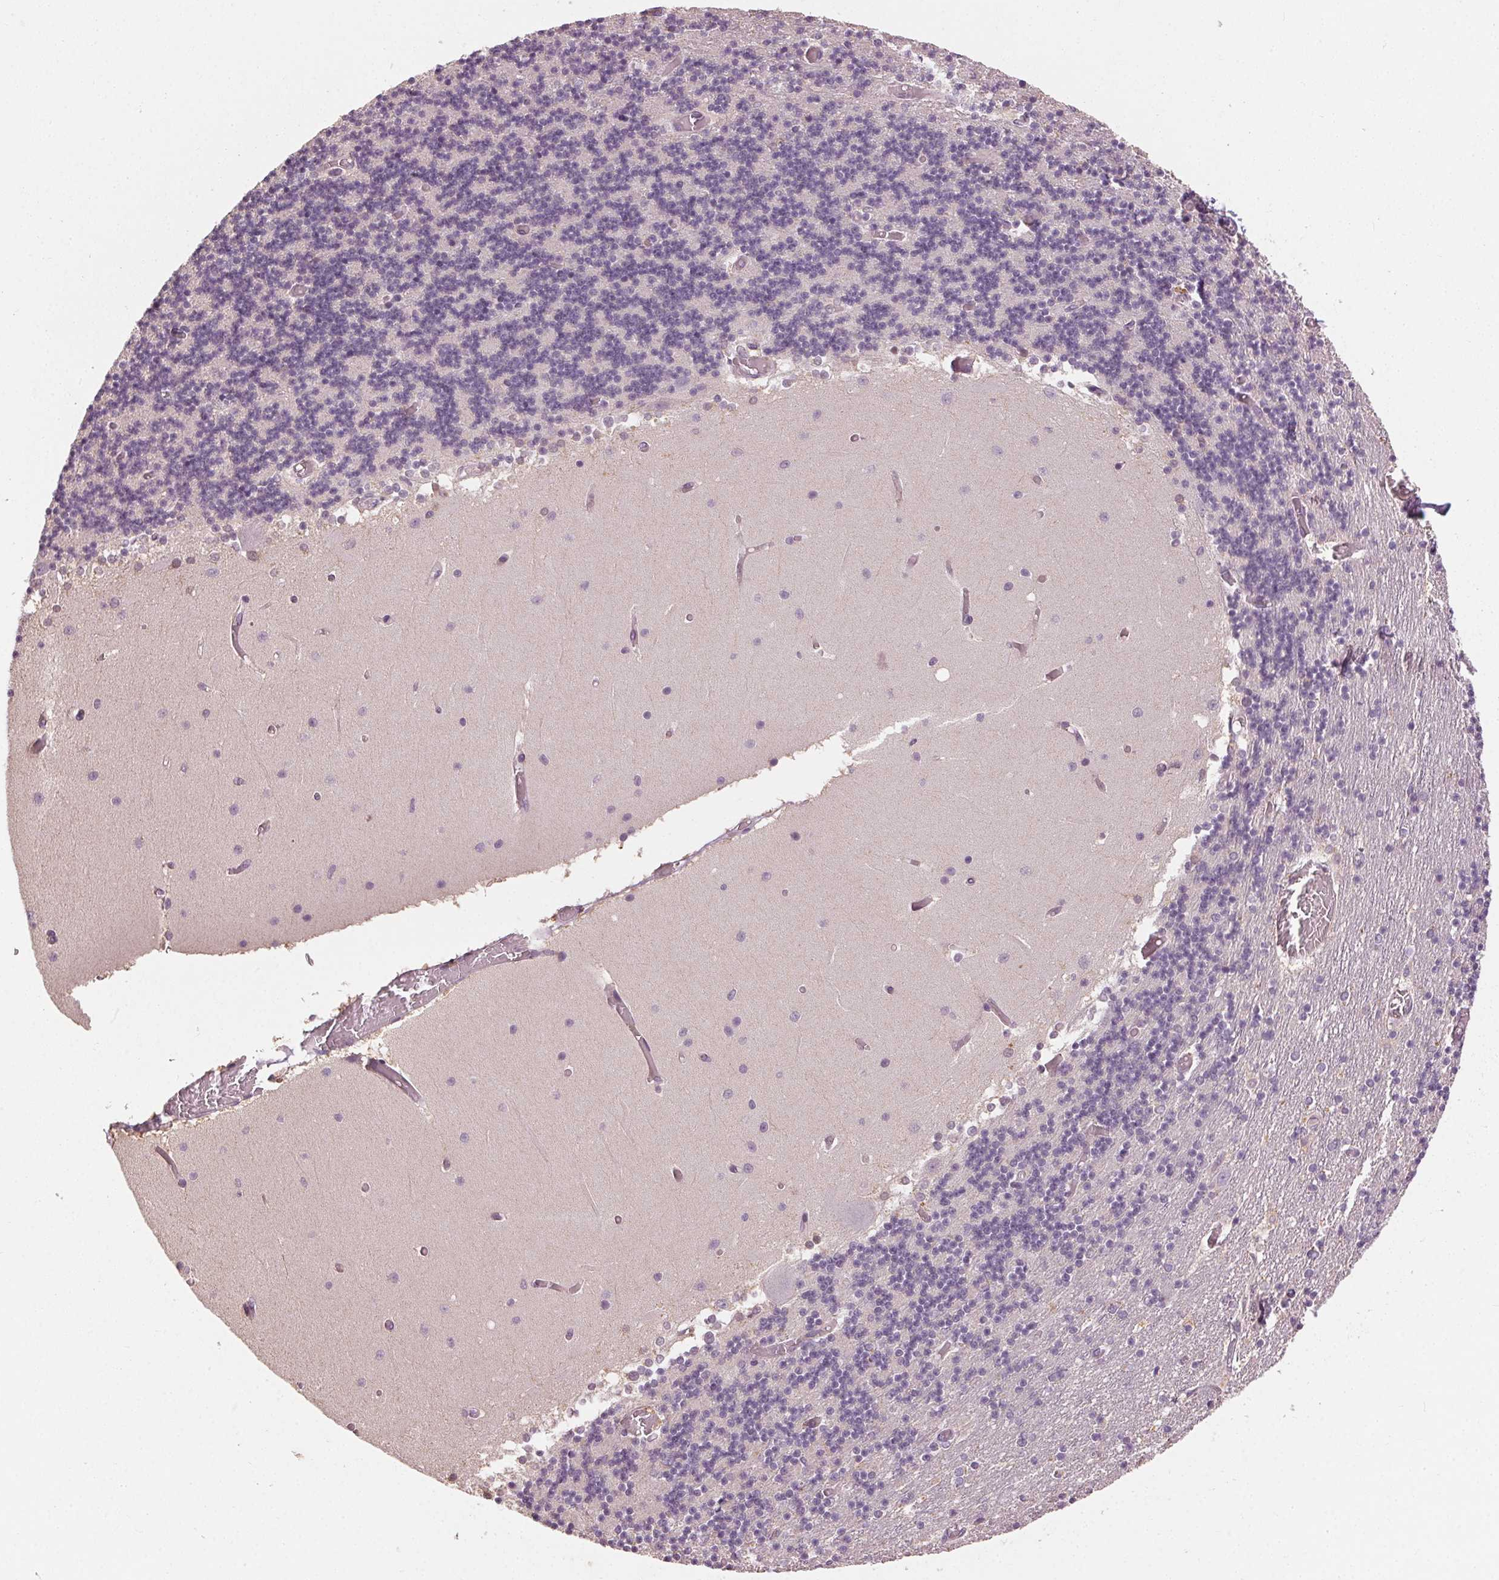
{"staining": {"intensity": "negative", "quantity": "none", "location": "none"}, "tissue": "cerebellum", "cell_type": "Cells in granular layer", "image_type": "normal", "snomed": [{"axis": "morphology", "description": "Normal tissue, NOS"}, {"axis": "topography", "description": "Cerebellum"}], "caption": "The immunohistochemistry histopathology image has no significant staining in cells in granular layer of cerebellum. (Brightfield microscopy of DAB (3,3'-diaminobenzidine) immunohistochemistry (IHC) at high magnification).", "gene": "CLTRN", "patient": {"sex": "female", "age": 28}}